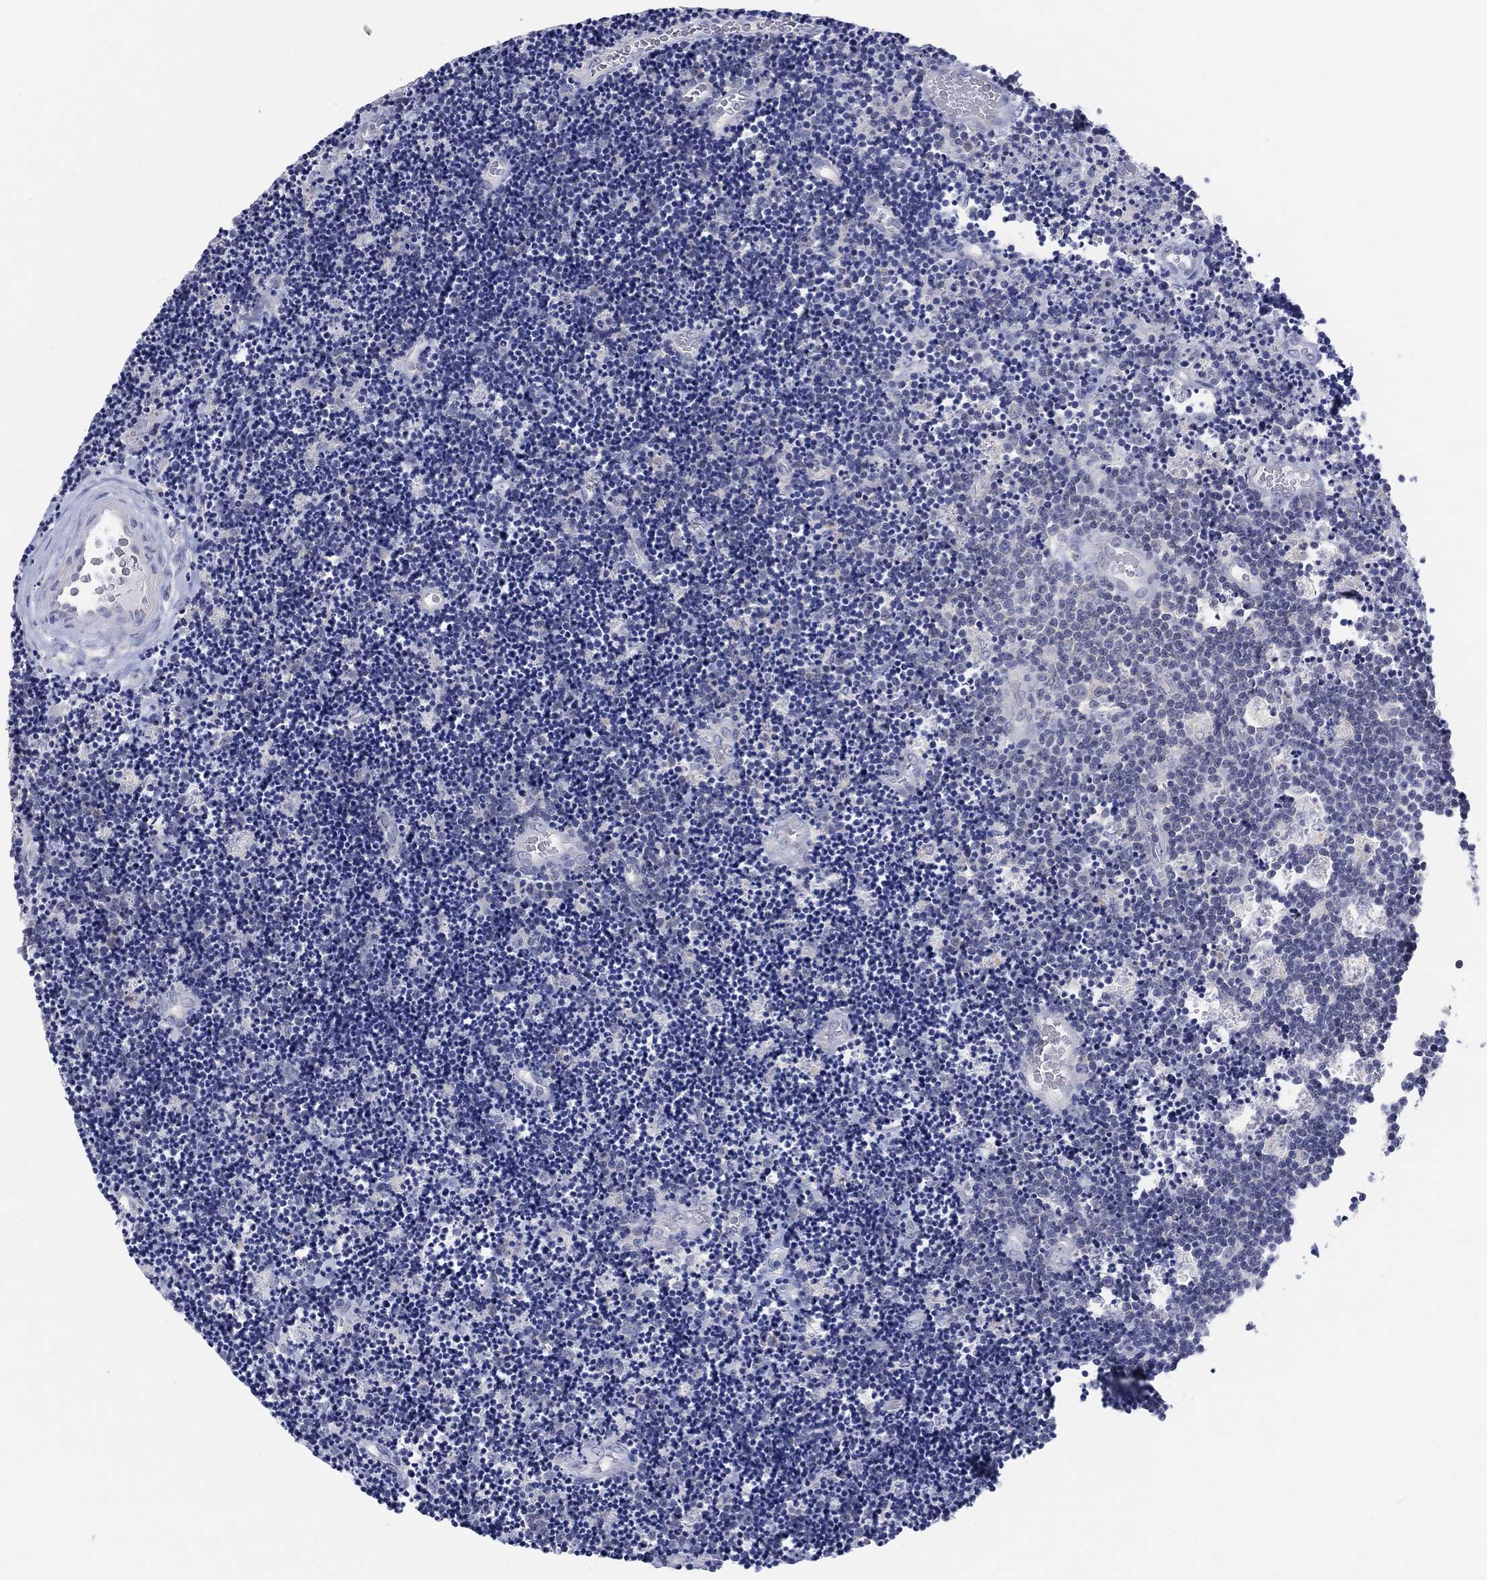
{"staining": {"intensity": "negative", "quantity": "none", "location": "none"}, "tissue": "lymphoma", "cell_type": "Tumor cells", "image_type": "cancer", "snomed": [{"axis": "morphology", "description": "Malignant lymphoma, non-Hodgkin's type, Low grade"}, {"axis": "topography", "description": "Brain"}], "caption": "Immunohistochemical staining of lymphoma shows no significant staining in tumor cells. (Brightfield microscopy of DAB (3,3'-diaminobenzidine) immunohistochemistry (IHC) at high magnification).", "gene": "FER1L6", "patient": {"sex": "female", "age": 66}}